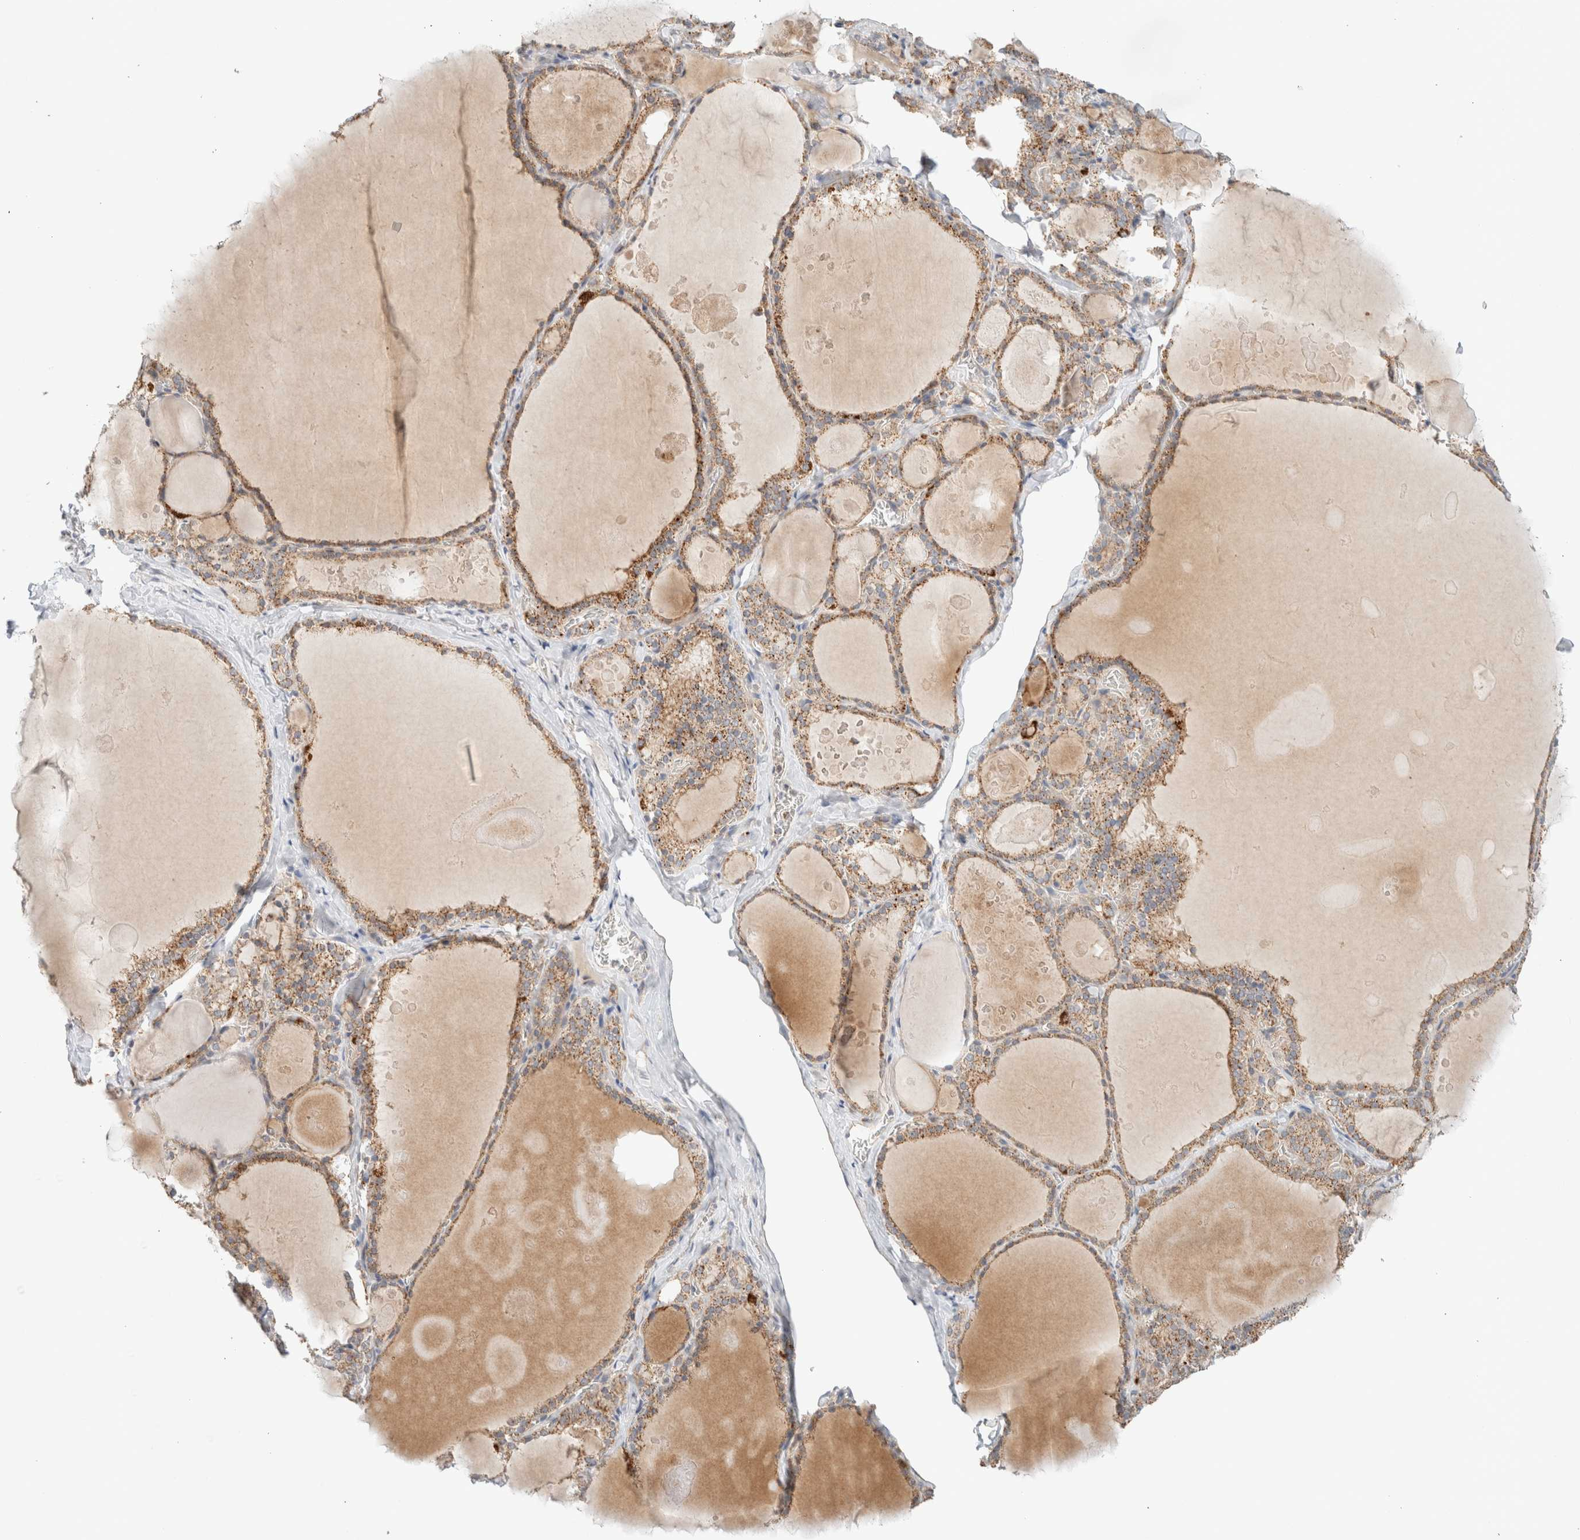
{"staining": {"intensity": "moderate", "quantity": ">75%", "location": "cytoplasmic/membranous"}, "tissue": "thyroid gland", "cell_type": "Glandular cells", "image_type": "normal", "snomed": [{"axis": "morphology", "description": "Normal tissue, NOS"}, {"axis": "topography", "description": "Thyroid gland"}], "caption": "A histopathology image showing moderate cytoplasmic/membranous staining in approximately >75% of glandular cells in benign thyroid gland, as visualized by brown immunohistochemical staining.", "gene": "MRM3", "patient": {"sex": "male", "age": 56}}